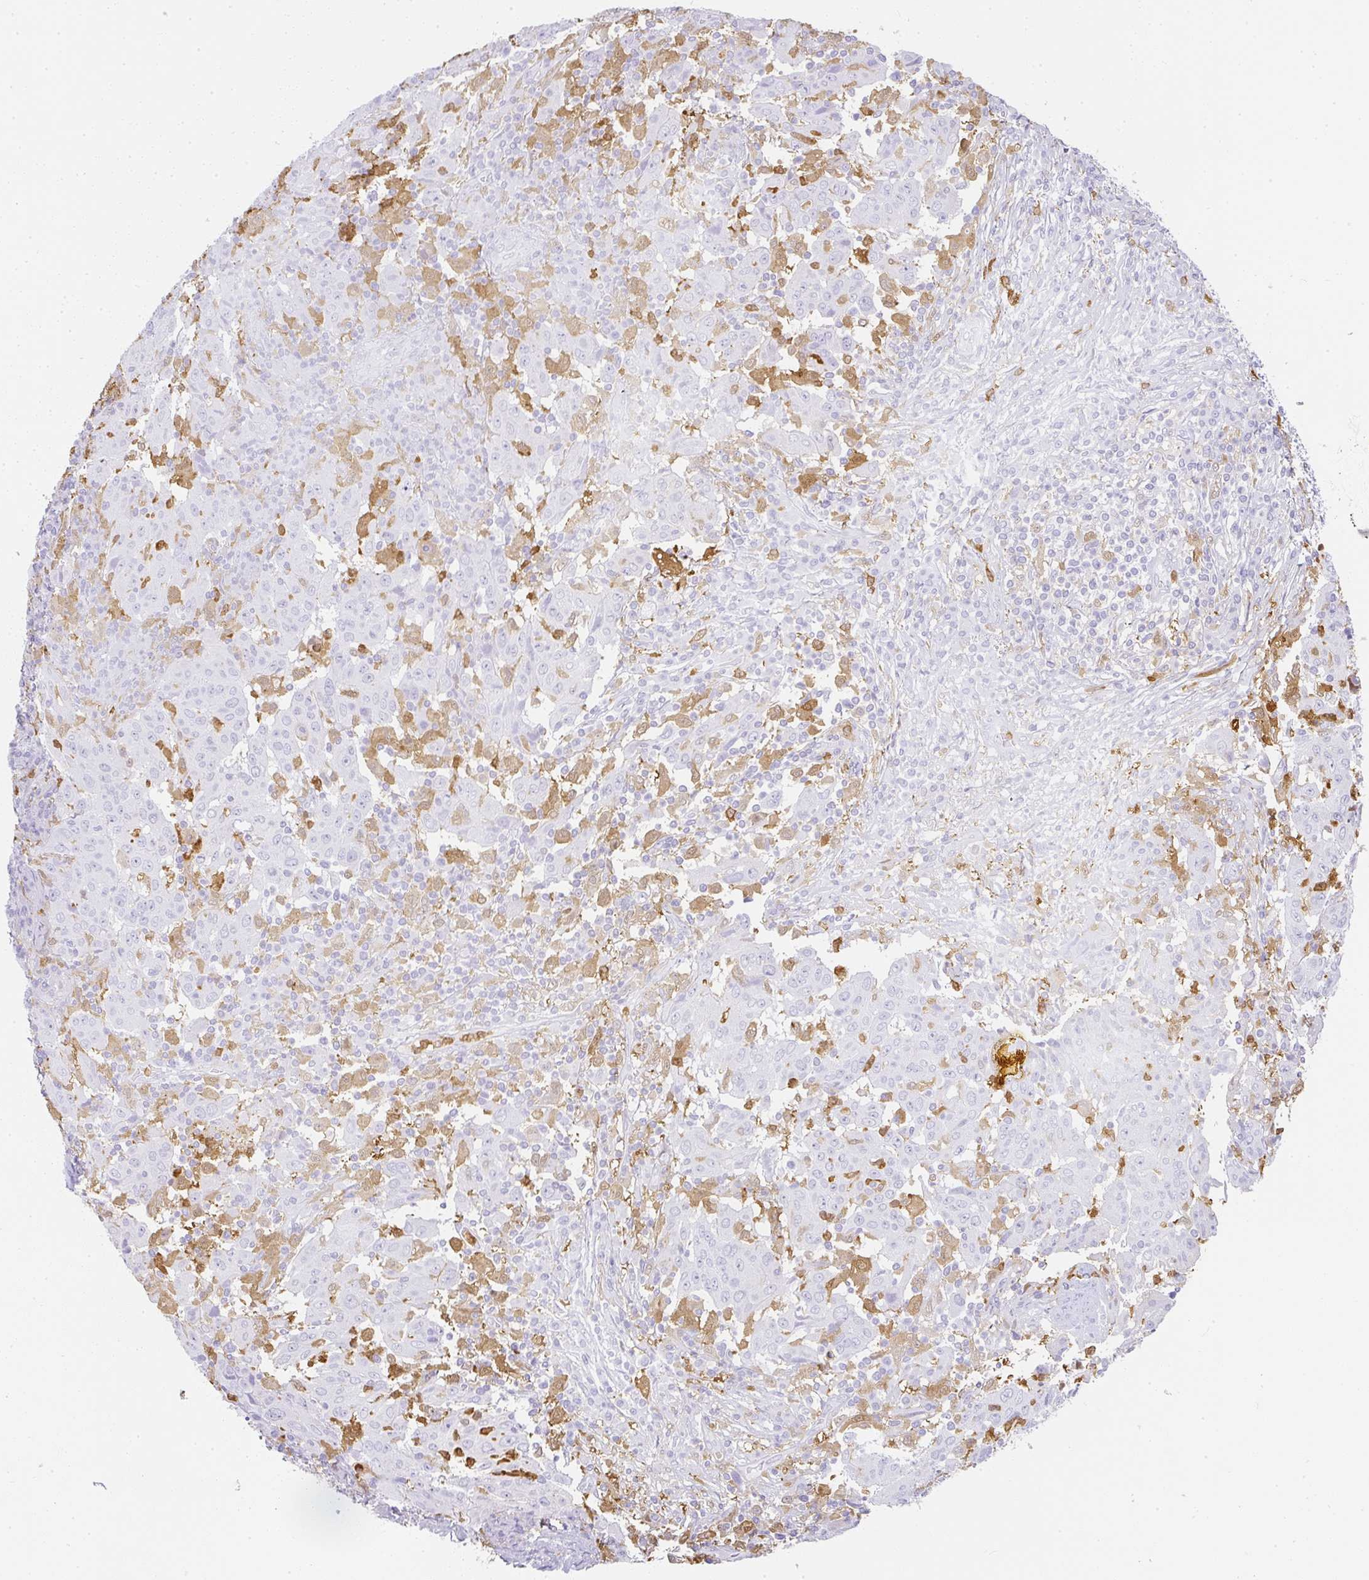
{"staining": {"intensity": "negative", "quantity": "none", "location": "none"}, "tissue": "pancreatic cancer", "cell_type": "Tumor cells", "image_type": "cancer", "snomed": [{"axis": "morphology", "description": "Adenocarcinoma, NOS"}, {"axis": "topography", "description": "Pancreas"}], "caption": "This is an IHC histopathology image of adenocarcinoma (pancreatic). There is no staining in tumor cells.", "gene": "HK3", "patient": {"sex": "male", "age": 63}}